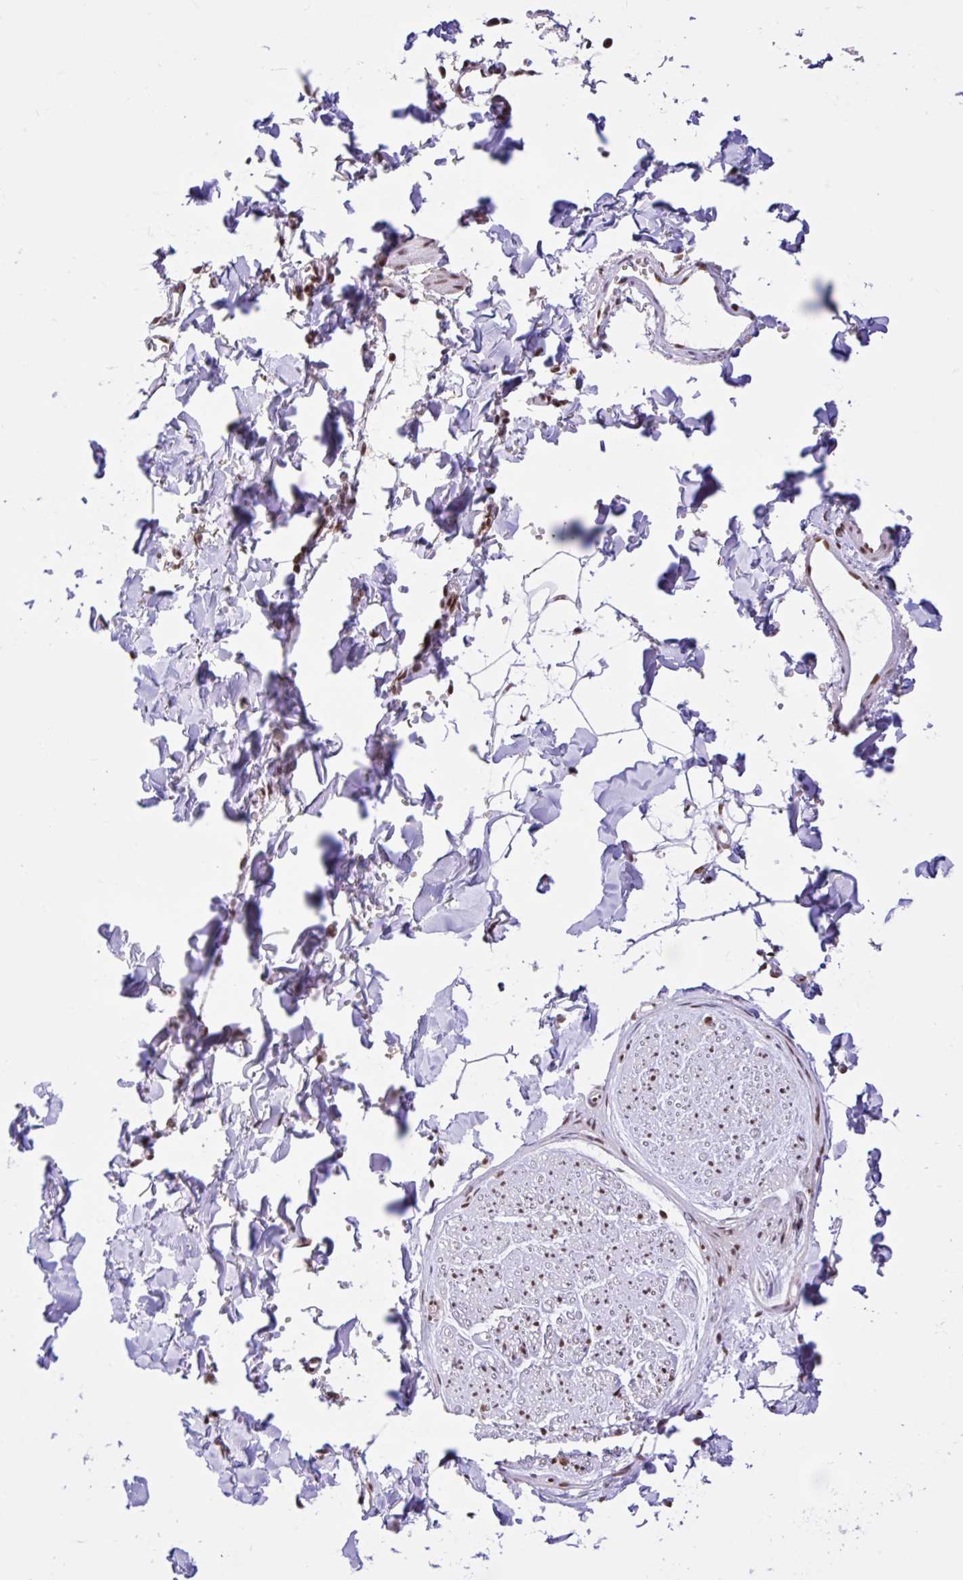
{"staining": {"intensity": "weak", "quantity": ">75%", "location": "nuclear"}, "tissue": "adipose tissue", "cell_type": "Adipocytes", "image_type": "normal", "snomed": [{"axis": "morphology", "description": "Normal tissue, NOS"}, {"axis": "topography", "description": "Cartilage tissue"}, {"axis": "topography", "description": "Bronchus"}, {"axis": "topography", "description": "Peripheral nerve tissue"}], "caption": "Protein staining of normal adipose tissue displays weak nuclear expression in about >75% of adipocytes. (Stains: DAB in brown, nuclei in blue, Microscopy: brightfield microscopy at high magnification).", "gene": "CCDC12", "patient": {"sex": "female", "age": 59}}